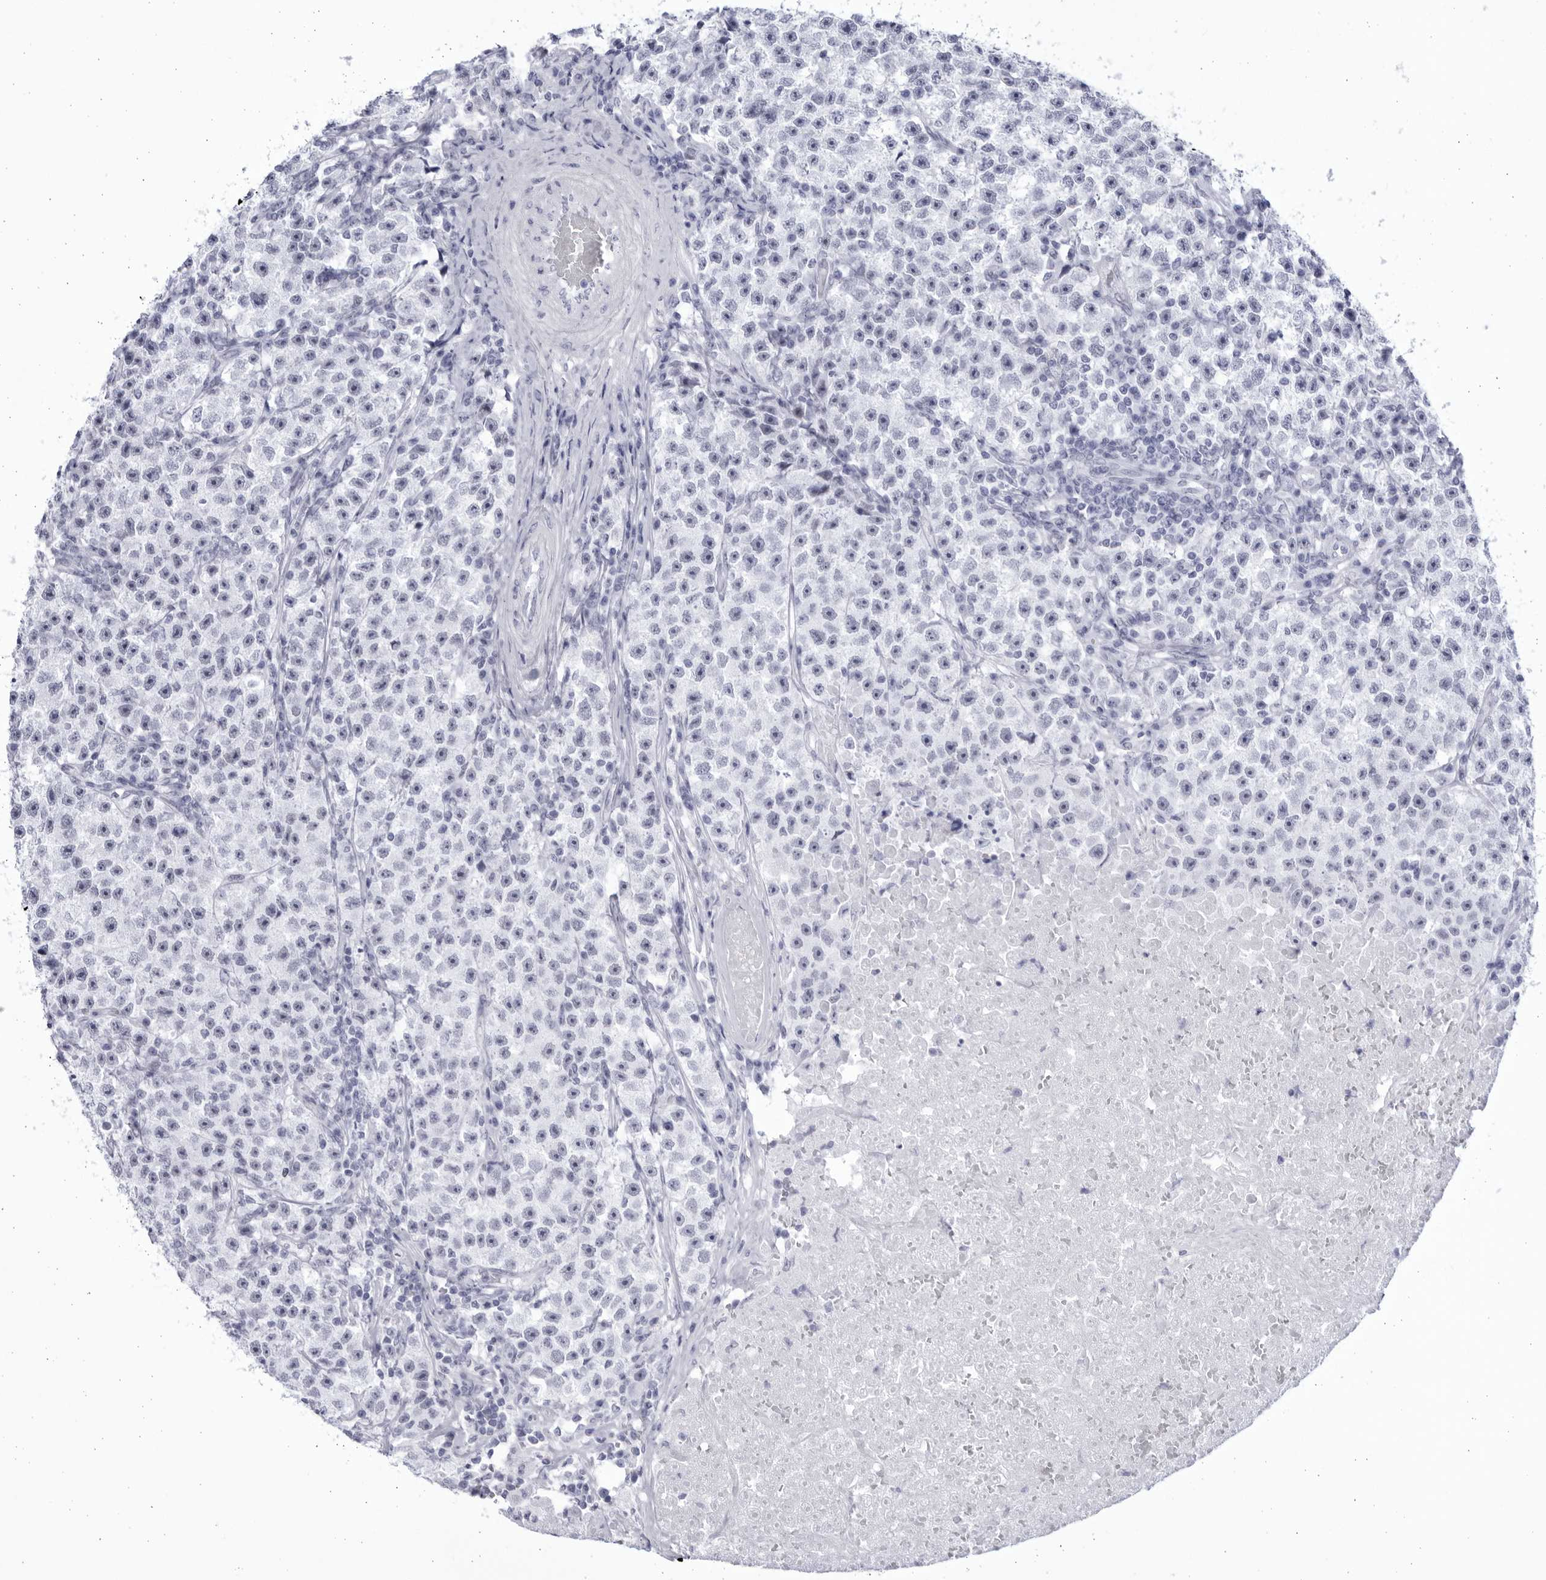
{"staining": {"intensity": "negative", "quantity": "none", "location": "none"}, "tissue": "testis cancer", "cell_type": "Tumor cells", "image_type": "cancer", "snomed": [{"axis": "morphology", "description": "Seminoma, NOS"}, {"axis": "topography", "description": "Testis"}], "caption": "High magnification brightfield microscopy of testis seminoma stained with DAB (brown) and counterstained with hematoxylin (blue): tumor cells show no significant staining. (DAB IHC, high magnification).", "gene": "CCDC181", "patient": {"sex": "male", "age": 22}}